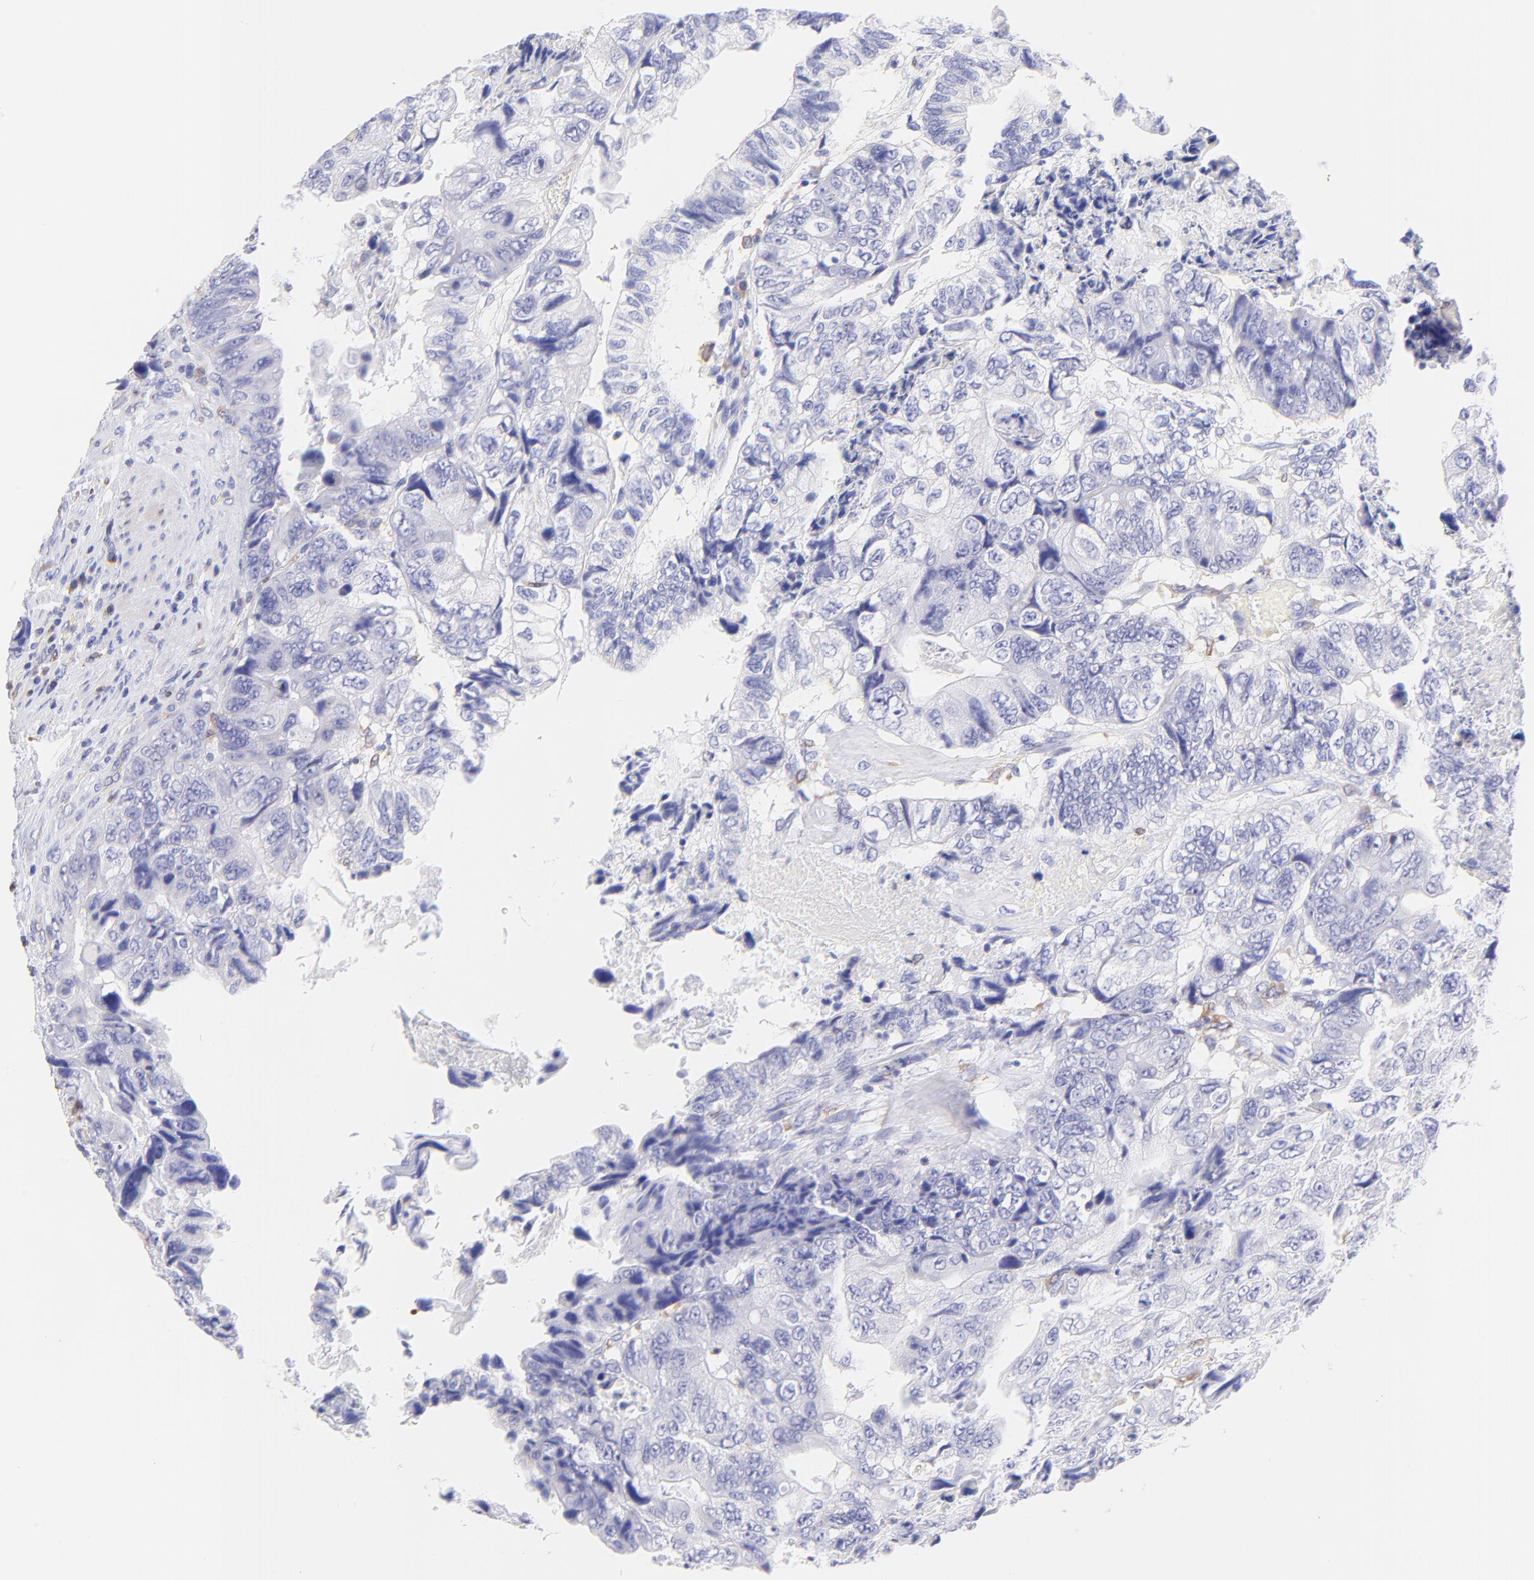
{"staining": {"intensity": "negative", "quantity": "none", "location": "none"}, "tissue": "colorectal cancer", "cell_type": "Tumor cells", "image_type": "cancer", "snomed": [{"axis": "morphology", "description": "Adenocarcinoma, NOS"}, {"axis": "topography", "description": "Rectum"}], "caption": "A high-resolution photomicrograph shows IHC staining of colorectal adenocarcinoma, which displays no significant positivity in tumor cells.", "gene": "IRAG2", "patient": {"sex": "female", "age": 82}}